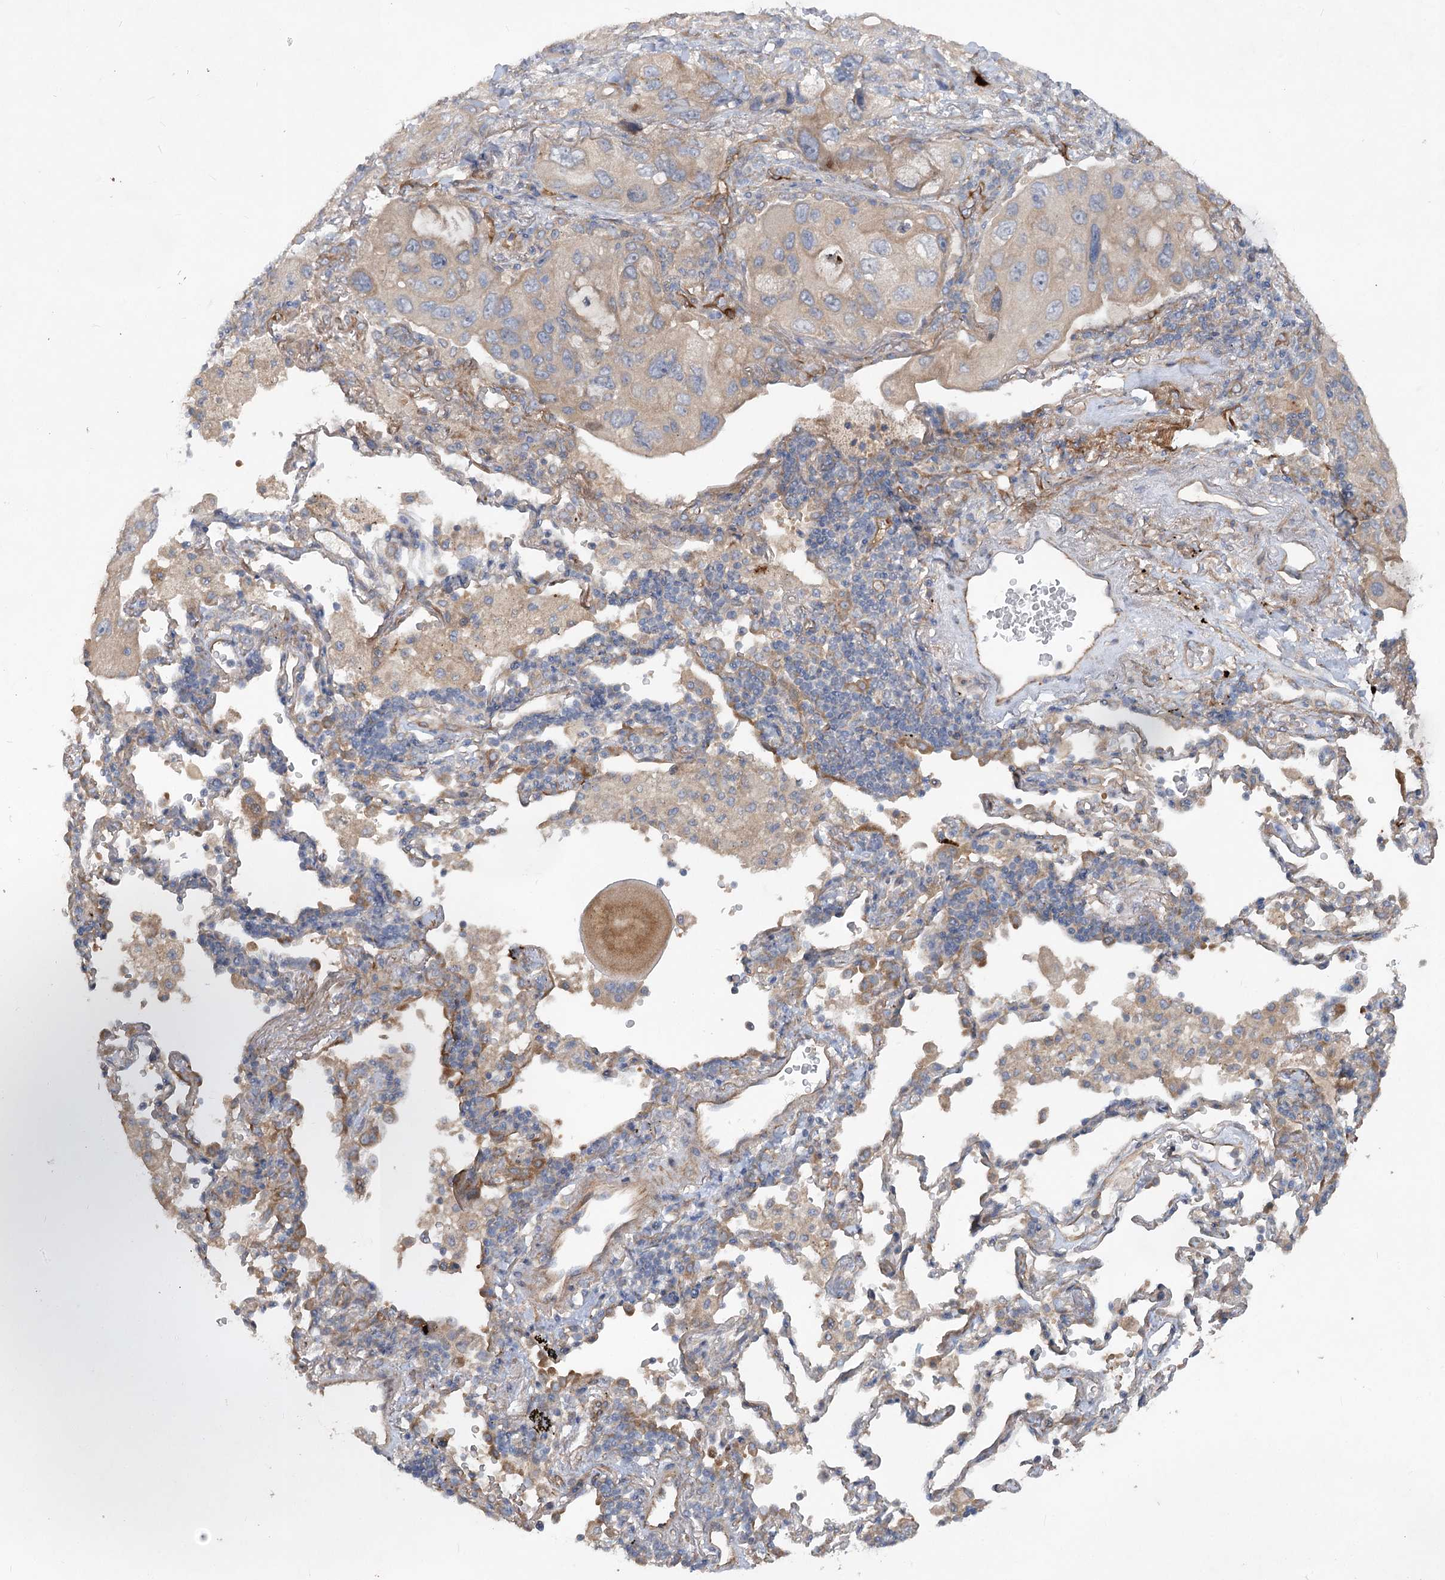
{"staining": {"intensity": "negative", "quantity": "none", "location": "none"}, "tissue": "lung cancer", "cell_type": "Tumor cells", "image_type": "cancer", "snomed": [{"axis": "morphology", "description": "Squamous cell carcinoma, NOS"}, {"axis": "topography", "description": "Lung"}], "caption": "Immunohistochemistry micrograph of neoplastic tissue: lung squamous cell carcinoma stained with DAB (3,3'-diaminobenzidine) demonstrates no significant protein positivity in tumor cells. (DAB immunohistochemistry (IHC) visualized using brightfield microscopy, high magnification).", "gene": "RIN2", "patient": {"sex": "female", "age": 73}}